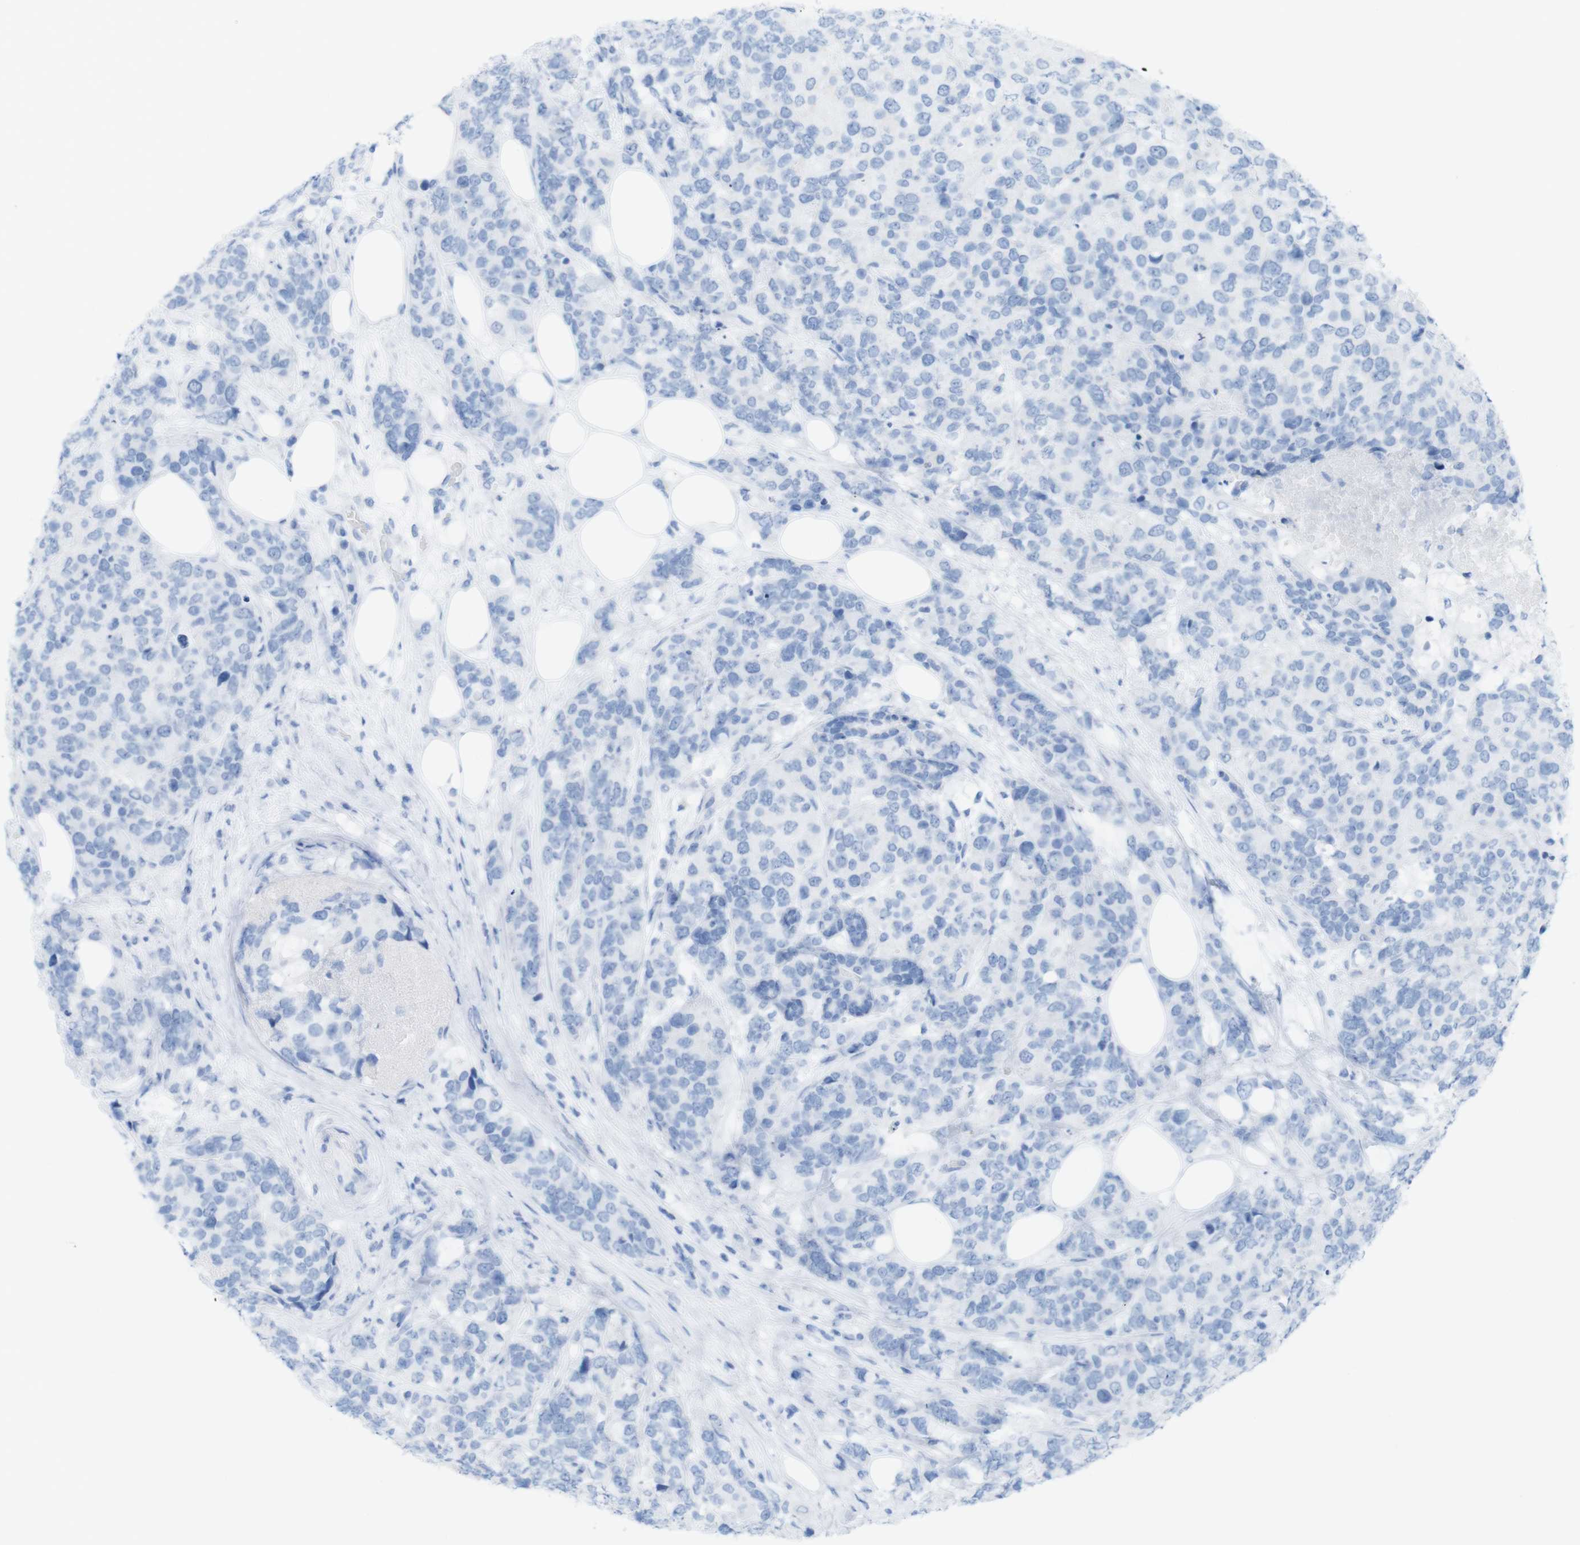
{"staining": {"intensity": "negative", "quantity": "none", "location": "none"}, "tissue": "breast cancer", "cell_type": "Tumor cells", "image_type": "cancer", "snomed": [{"axis": "morphology", "description": "Lobular carcinoma"}, {"axis": "topography", "description": "Breast"}], "caption": "The micrograph demonstrates no staining of tumor cells in breast cancer (lobular carcinoma). (DAB immunohistochemistry visualized using brightfield microscopy, high magnification).", "gene": "MYH7", "patient": {"sex": "female", "age": 59}}